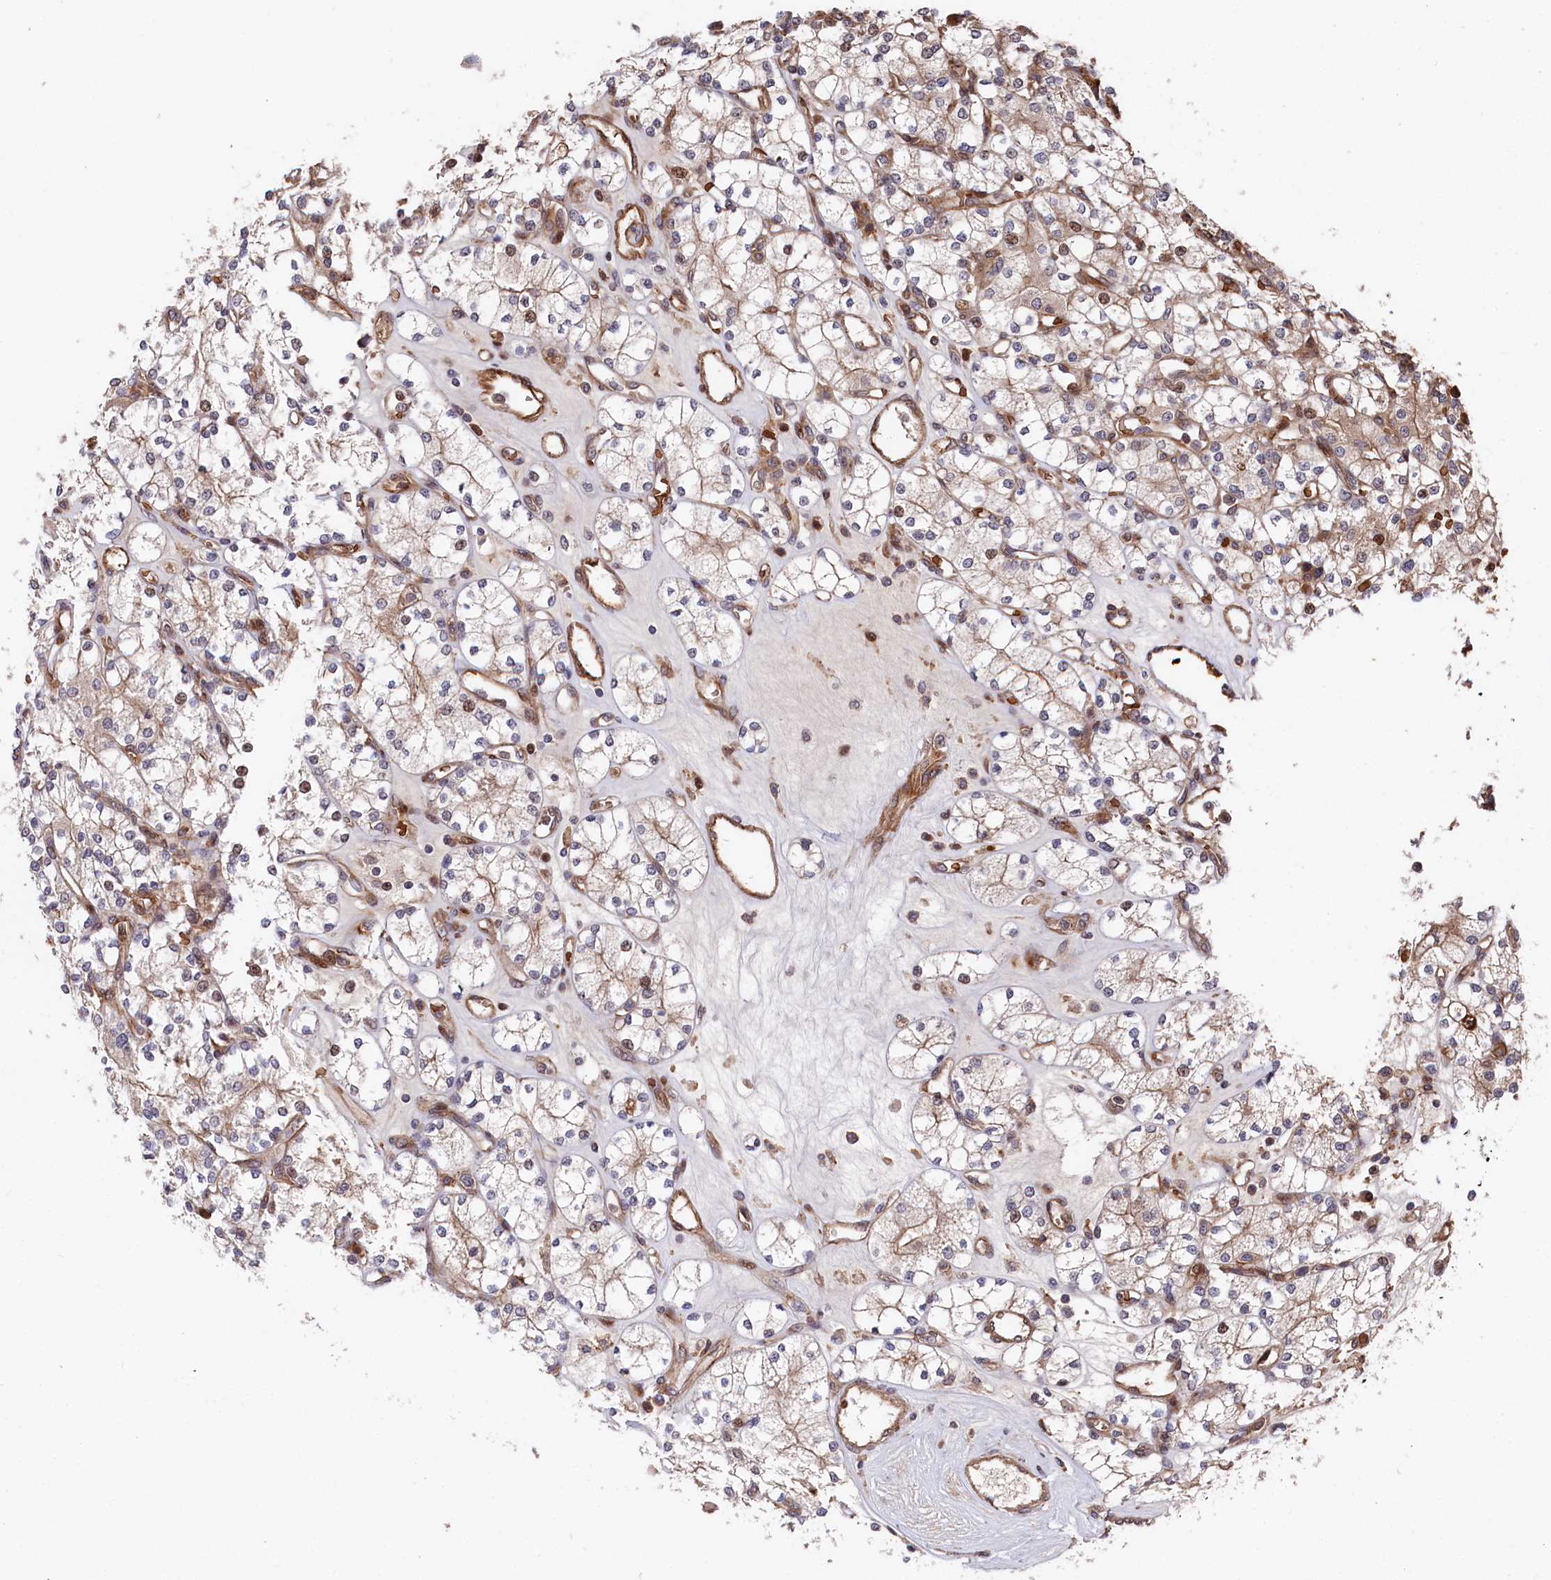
{"staining": {"intensity": "moderate", "quantity": "25%-75%", "location": "cytoplasmic/membranous"}, "tissue": "renal cancer", "cell_type": "Tumor cells", "image_type": "cancer", "snomed": [{"axis": "morphology", "description": "Adenocarcinoma, NOS"}, {"axis": "topography", "description": "Kidney"}], "caption": "Protein staining of renal adenocarcinoma tissue shows moderate cytoplasmic/membranous staining in approximately 25%-75% of tumor cells.", "gene": "TNKS1BP1", "patient": {"sex": "male", "age": 77}}